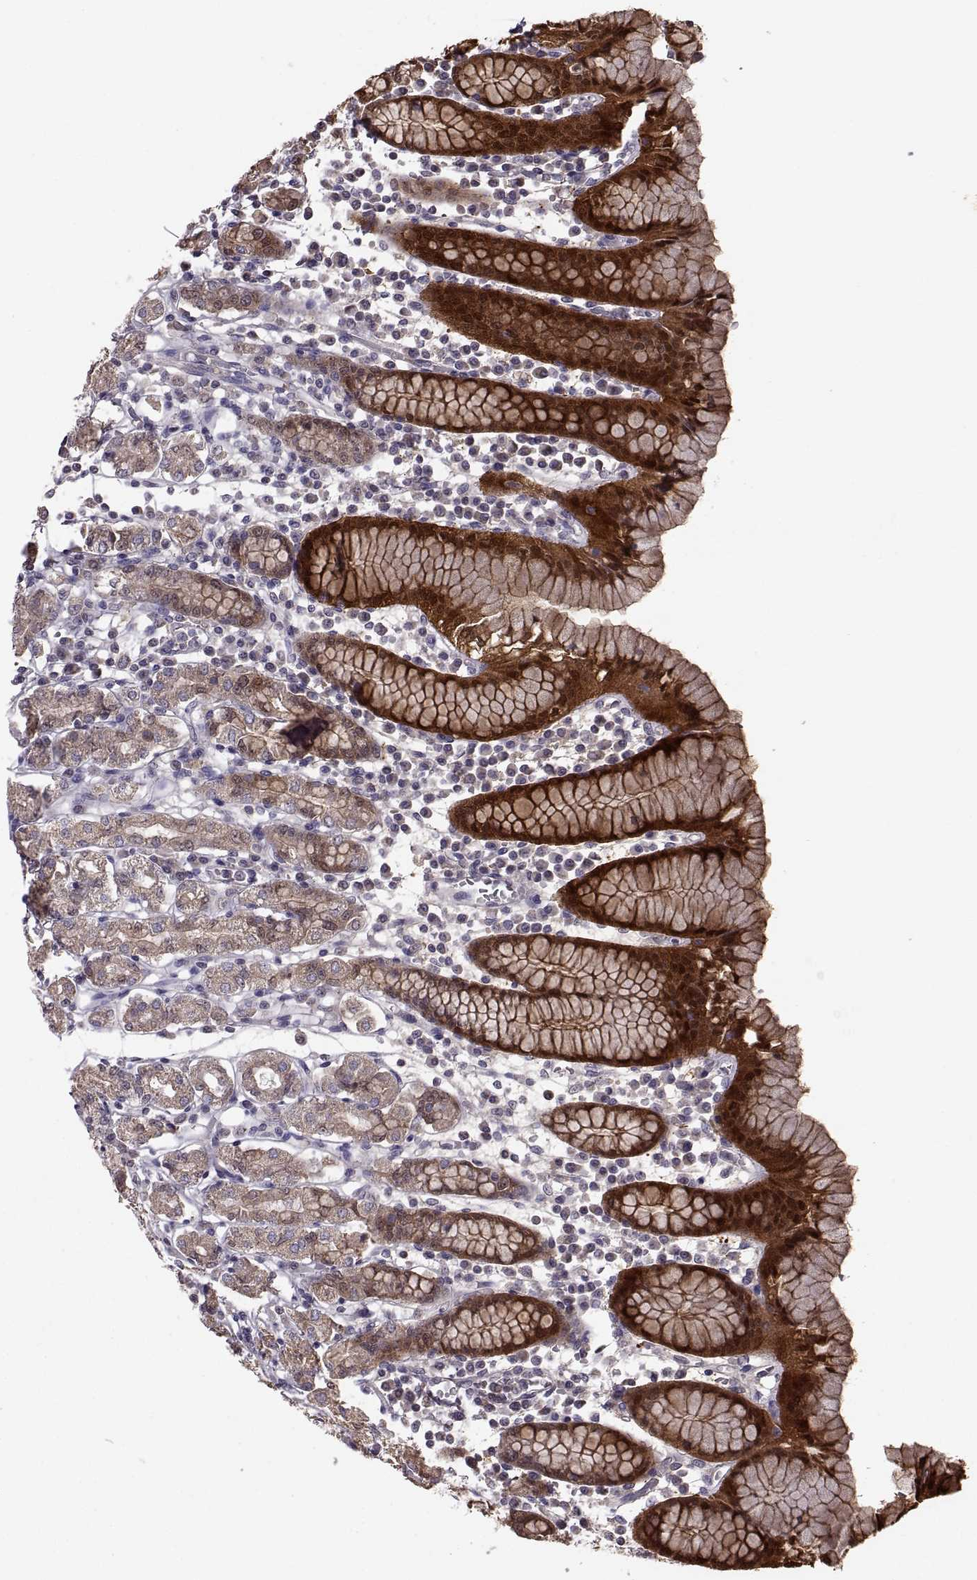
{"staining": {"intensity": "strong", "quantity": "25%-75%", "location": "cytoplasmic/membranous,nuclear"}, "tissue": "stomach", "cell_type": "Glandular cells", "image_type": "normal", "snomed": [{"axis": "morphology", "description": "Normal tissue, NOS"}, {"axis": "topography", "description": "Stomach, upper"}, {"axis": "topography", "description": "Stomach"}], "caption": "Stomach stained with a brown dye exhibits strong cytoplasmic/membranous,nuclear positive positivity in approximately 25%-75% of glandular cells.", "gene": "ALDH3A1", "patient": {"sex": "male", "age": 62}}